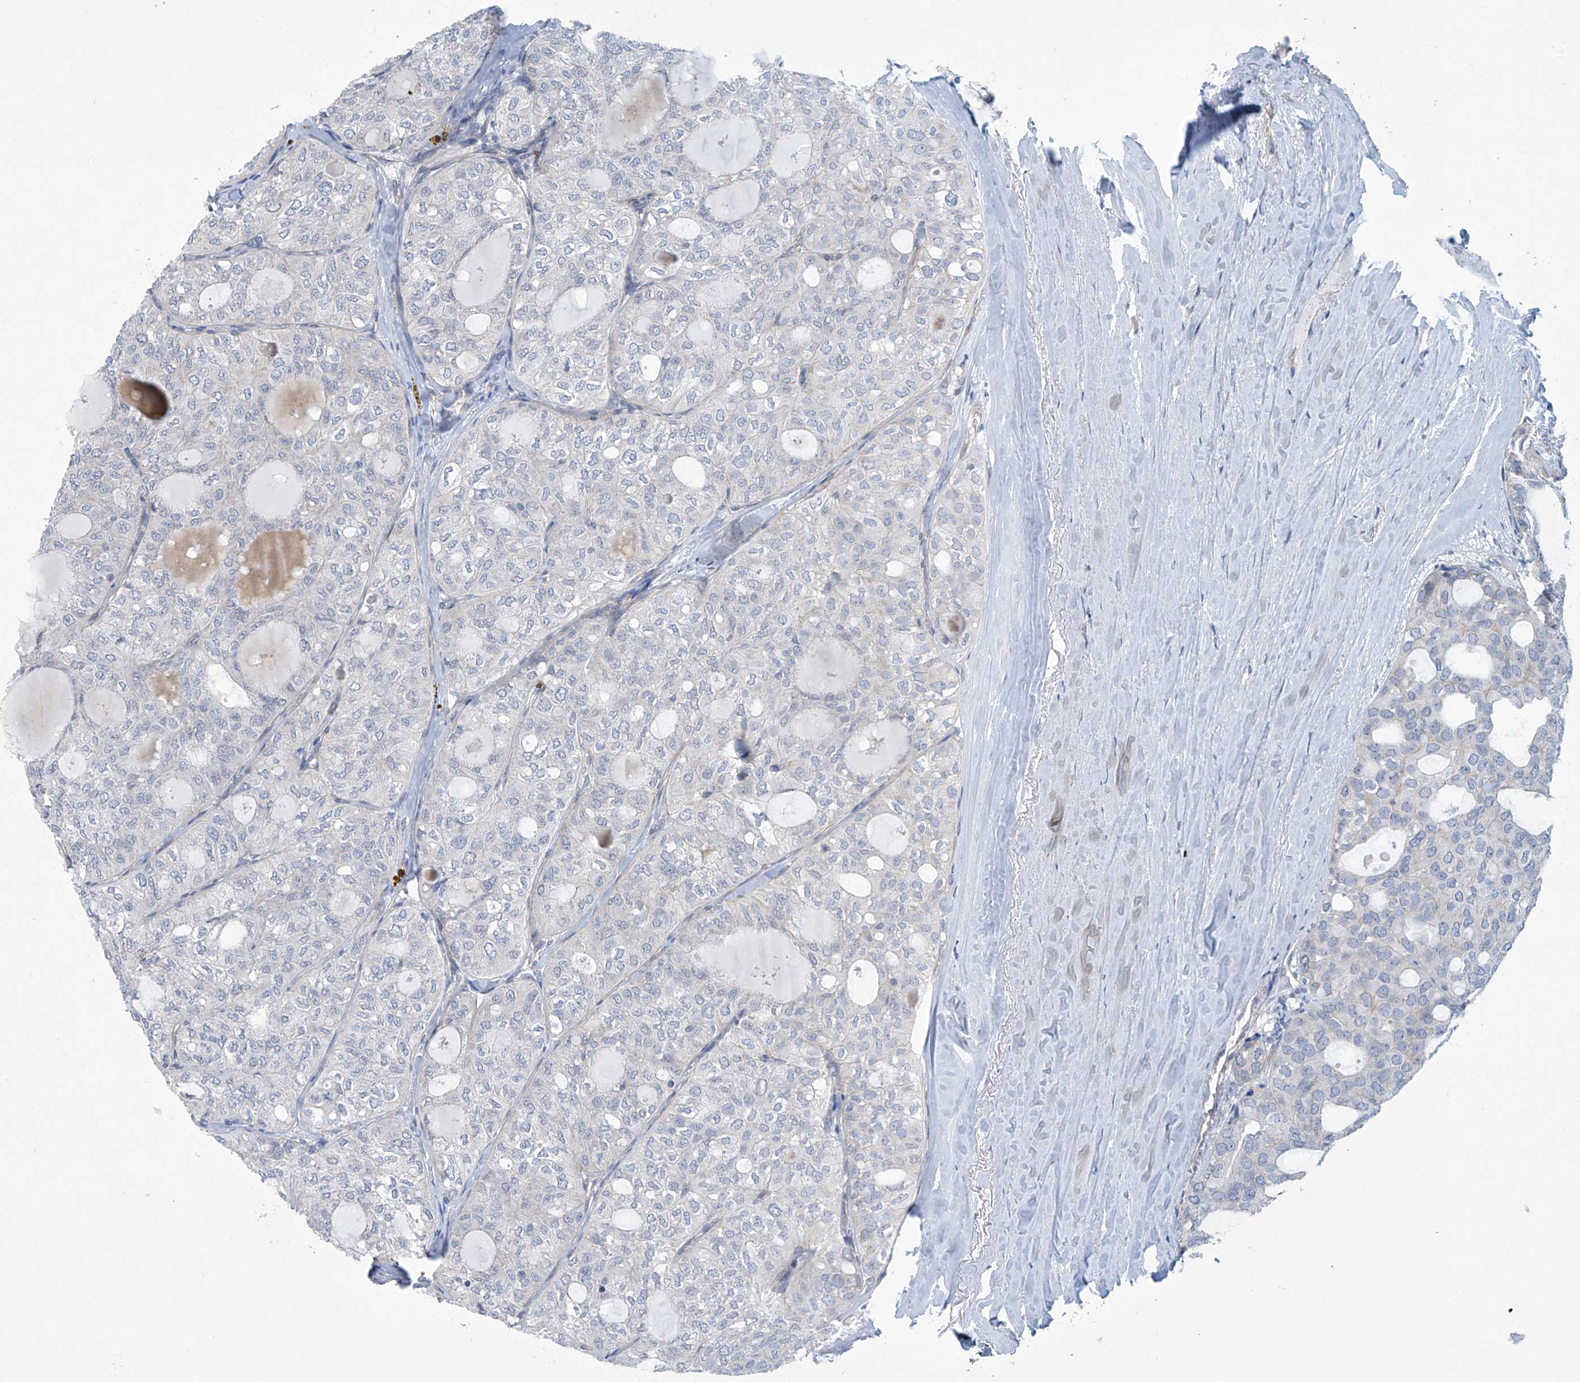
{"staining": {"intensity": "negative", "quantity": "none", "location": "none"}, "tissue": "thyroid cancer", "cell_type": "Tumor cells", "image_type": "cancer", "snomed": [{"axis": "morphology", "description": "Follicular adenoma carcinoma, NOS"}, {"axis": "topography", "description": "Thyroid gland"}], "caption": "The photomicrograph reveals no staining of tumor cells in thyroid follicular adenoma carcinoma.", "gene": "ABHD13", "patient": {"sex": "male", "age": 75}}